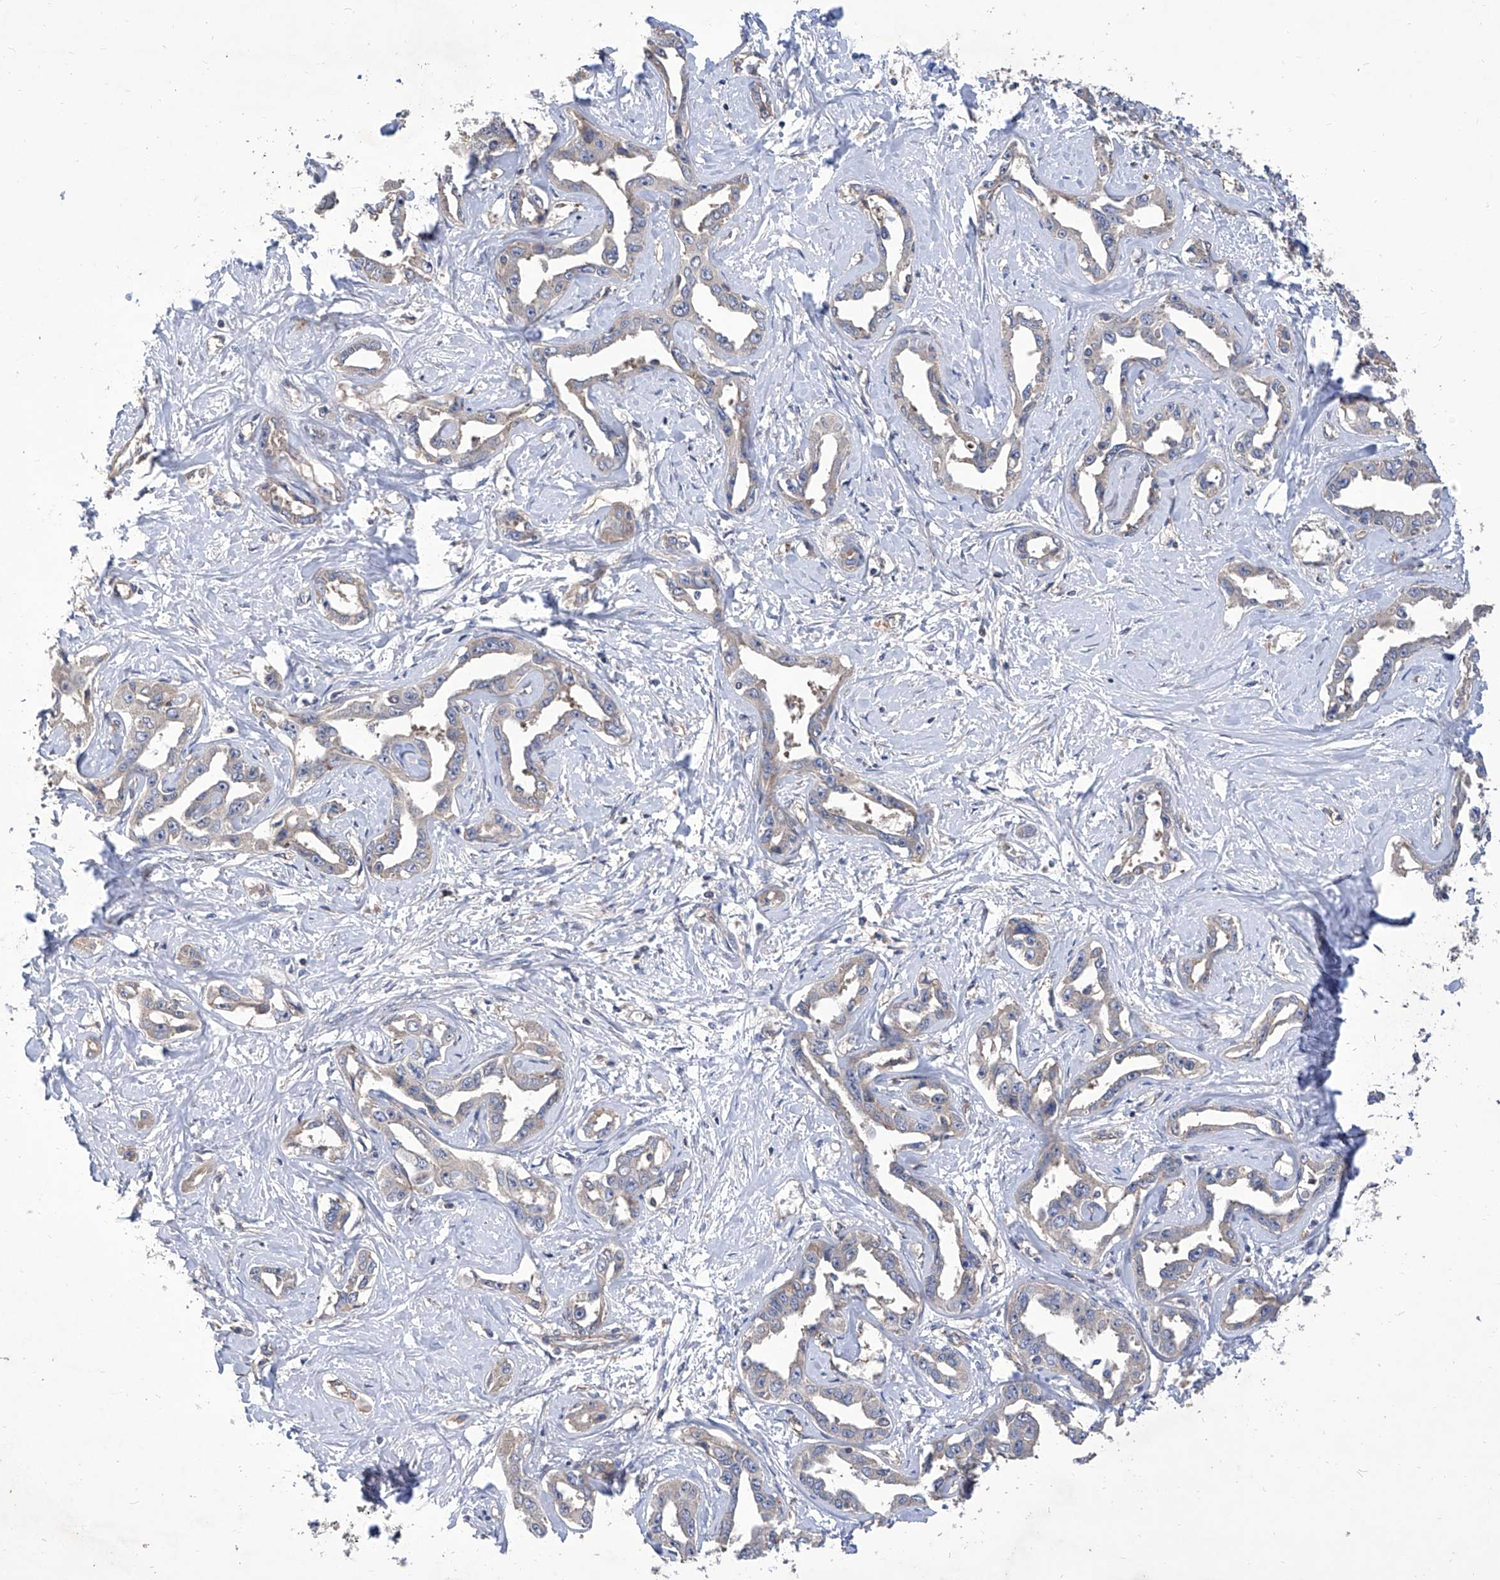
{"staining": {"intensity": "negative", "quantity": "none", "location": "none"}, "tissue": "liver cancer", "cell_type": "Tumor cells", "image_type": "cancer", "snomed": [{"axis": "morphology", "description": "Cholangiocarcinoma"}, {"axis": "topography", "description": "Liver"}], "caption": "The image exhibits no significant expression in tumor cells of cholangiocarcinoma (liver).", "gene": "TJAP1", "patient": {"sex": "male", "age": 59}}